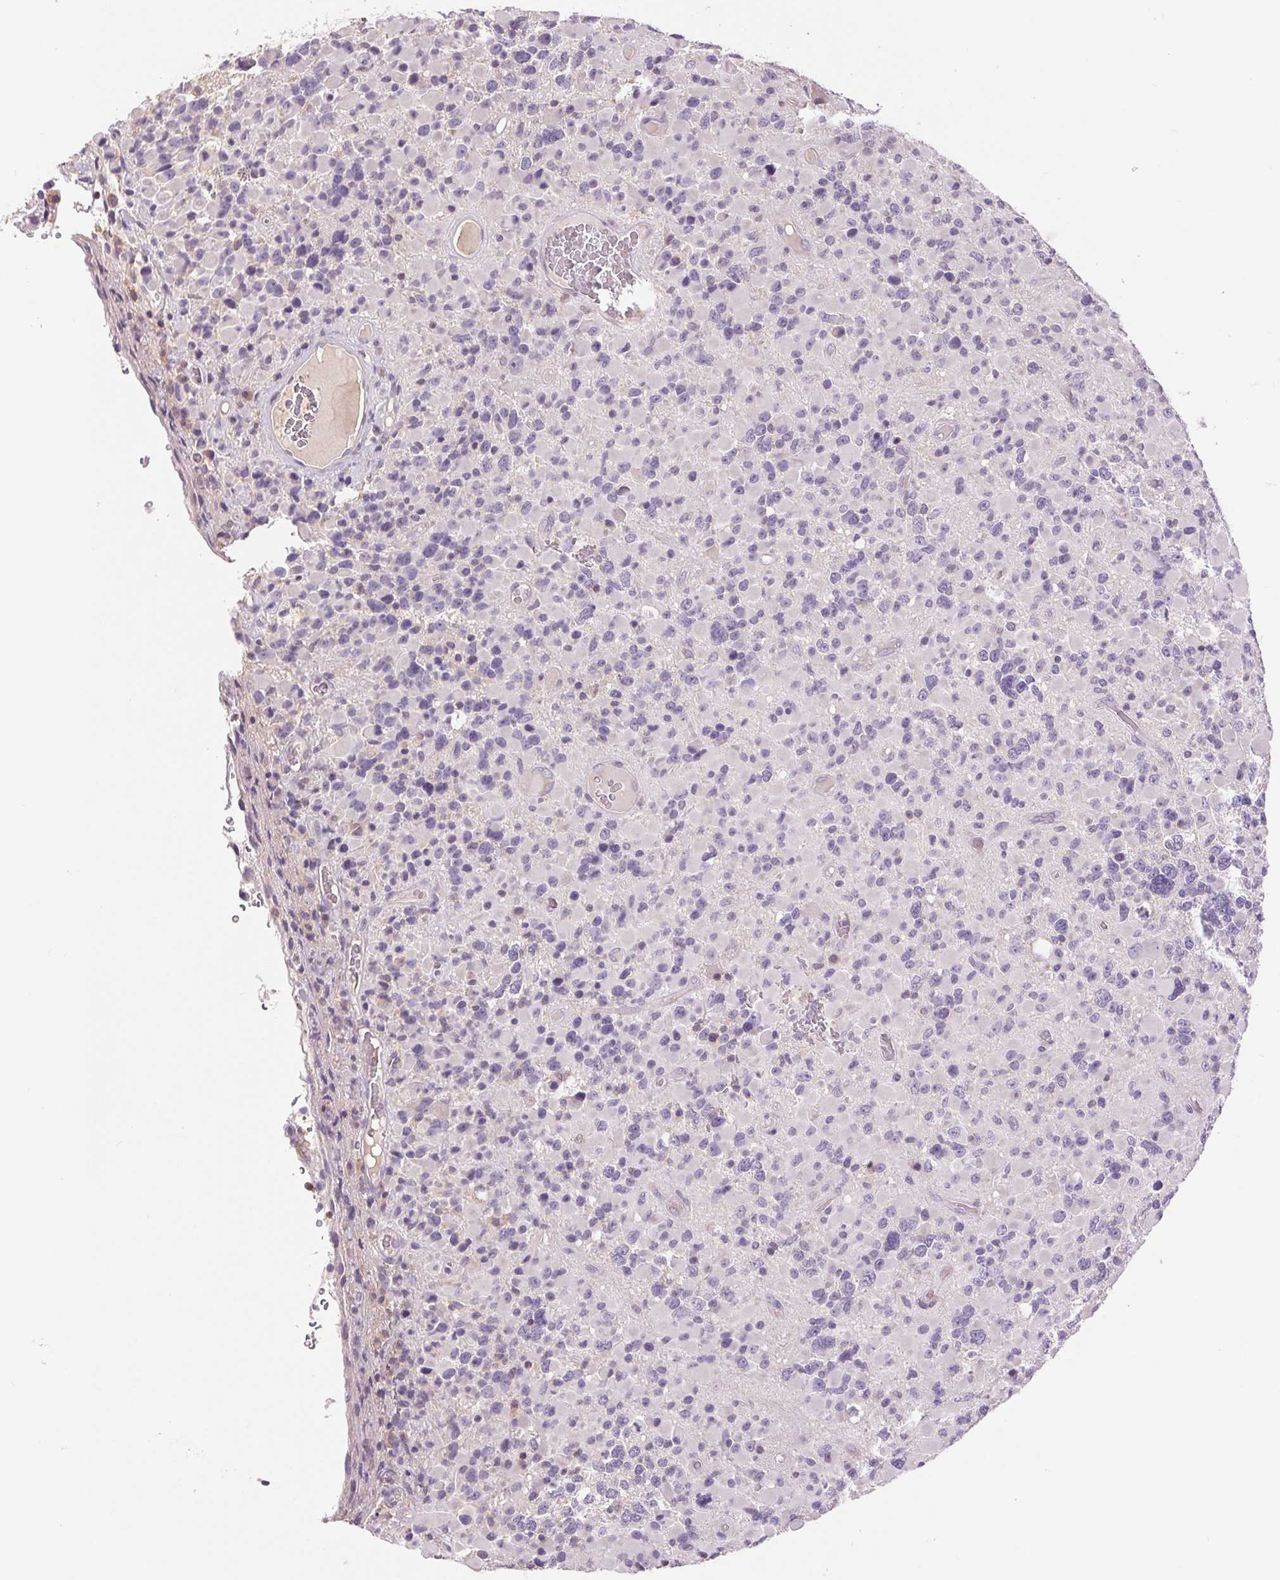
{"staining": {"intensity": "negative", "quantity": "none", "location": "none"}, "tissue": "glioma", "cell_type": "Tumor cells", "image_type": "cancer", "snomed": [{"axis": "morphology", "description": "Glioma, malignant, High grade"}, {"axis": "topography", "description": "Brain"}], "caption": "There is no significant expression in tumor cells of malignant high-grade glioma.", "gene": "FXYD4", "patient": {"sex": "female", "age": 40}}